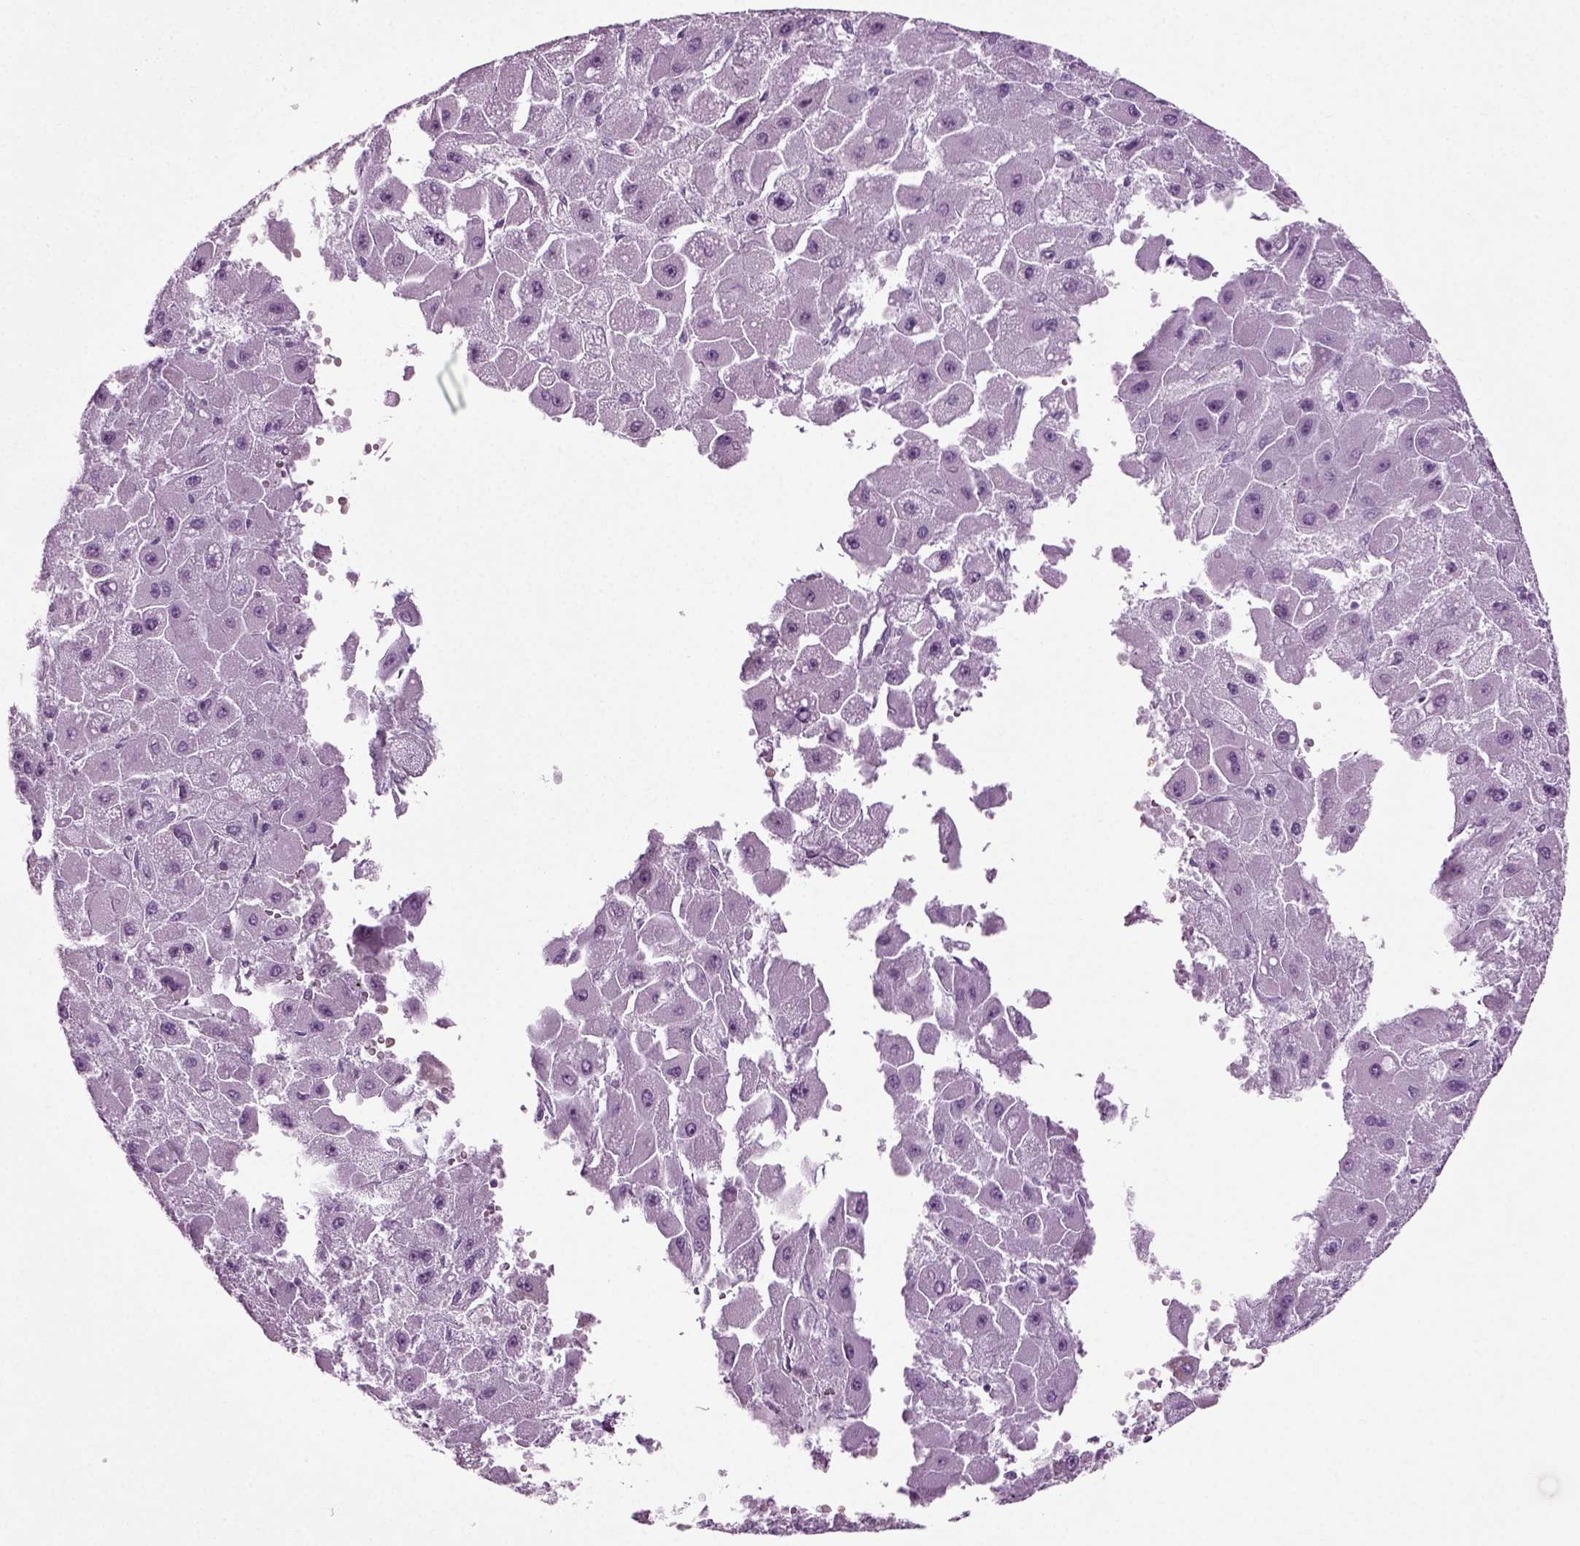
{"staining": {"intensity": "negative", "quantity": "none", "location": "none"}, "tissue": "liver cancer", "cell_type": "Tumor cells", "image_type": "cancer", "snomed": [{"axis": "morphology", "description": "Carcinoma, Hepatocellular, NOS"}, {"axis": "topography", "description": "Liver"}], "caption": "Liver cancer (hepatocellular carcinoma) stained for a protein using immunohistochemistry demonstrates no positivity tumor cells.", "gene": "ZC2HC1C", "patient": {"sex": "female", "age": 25}}